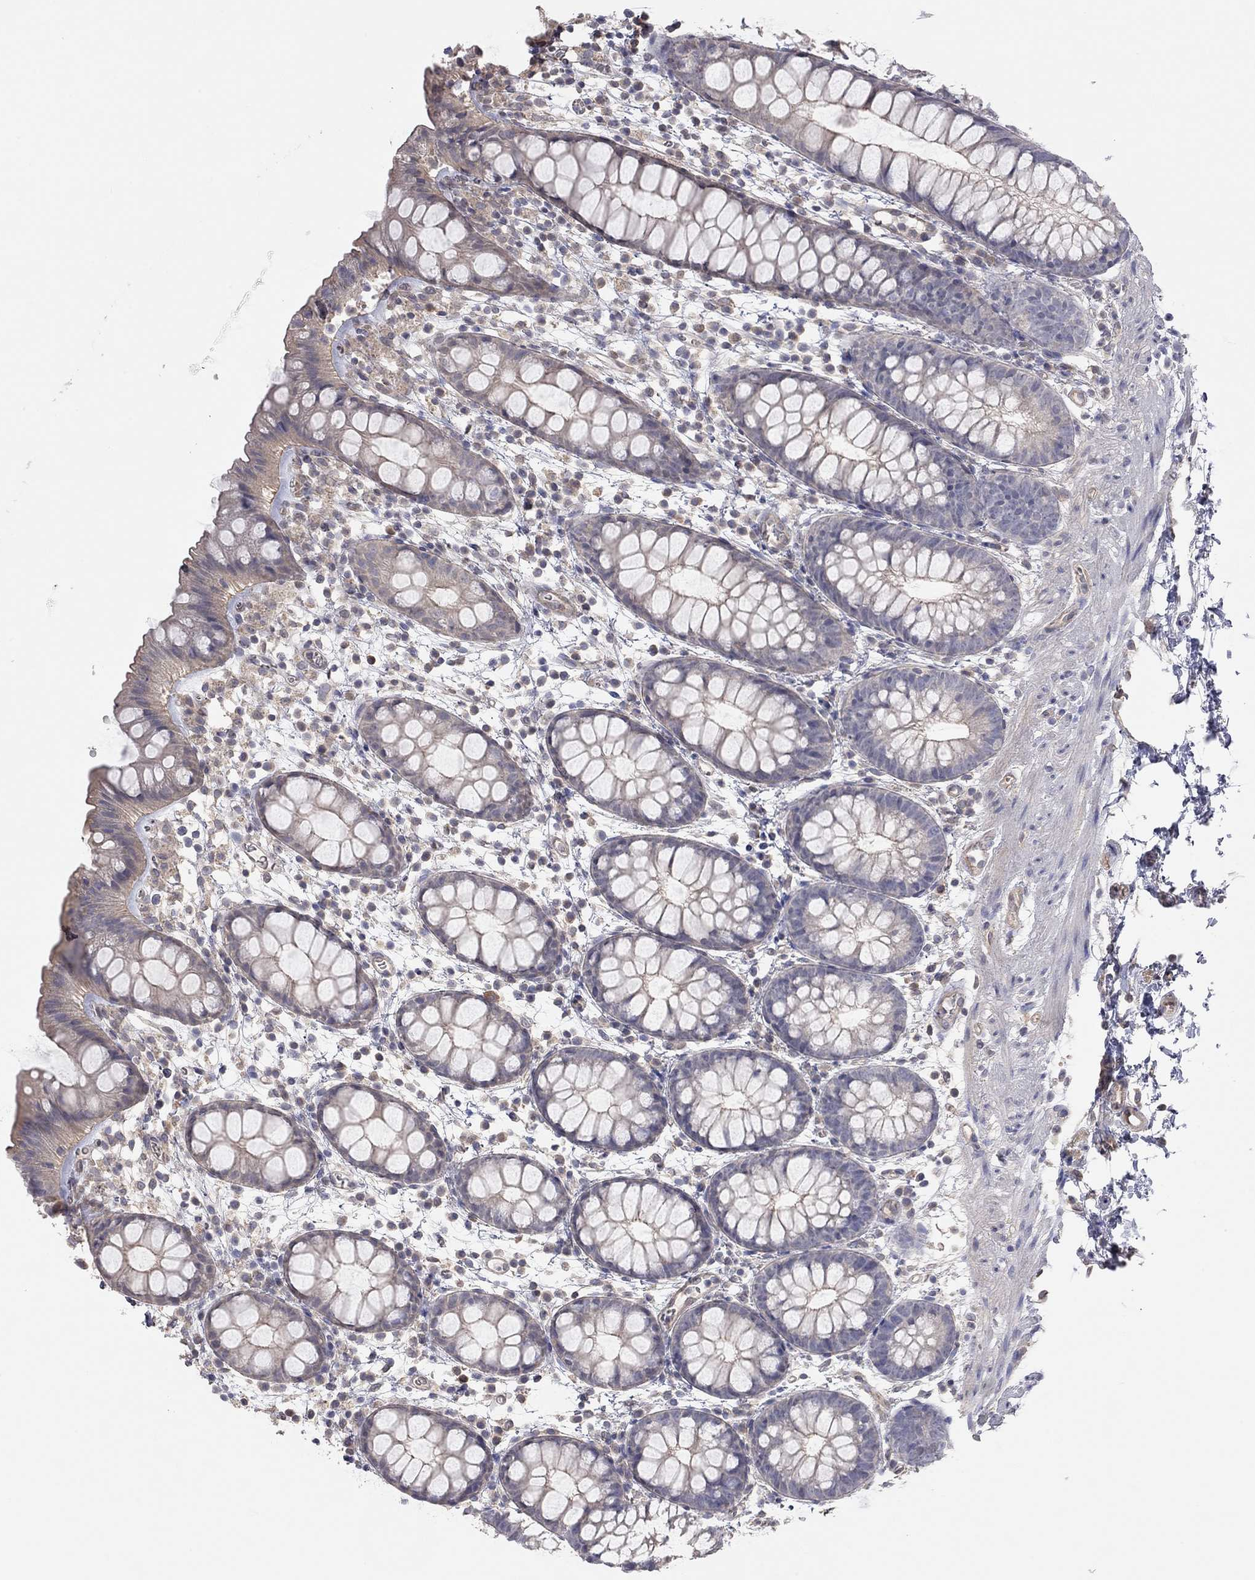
{"staining": {"intensity": "weak", "quantity": "<25%", "location": "cytoplasmic/membranous"}, "tissue": "rectum", "cell_type": "Glandular cells", "image_type": "normal", "snomed": [{"axis": "morphology", "description": "Normal tissue, NOS"}, {"axis": "topography", "description": "Rectum"}], "caption": "The micrograph demonstrates no staining of glandular cells in normal rectum. The staining is performed using DAB (3,3'-diaminobenzidine) brown chromogen with nuclei counter-stained in using hematoxylin.", "gene": "KCNB1", "patient": {"sex": "male", "age": 57}}